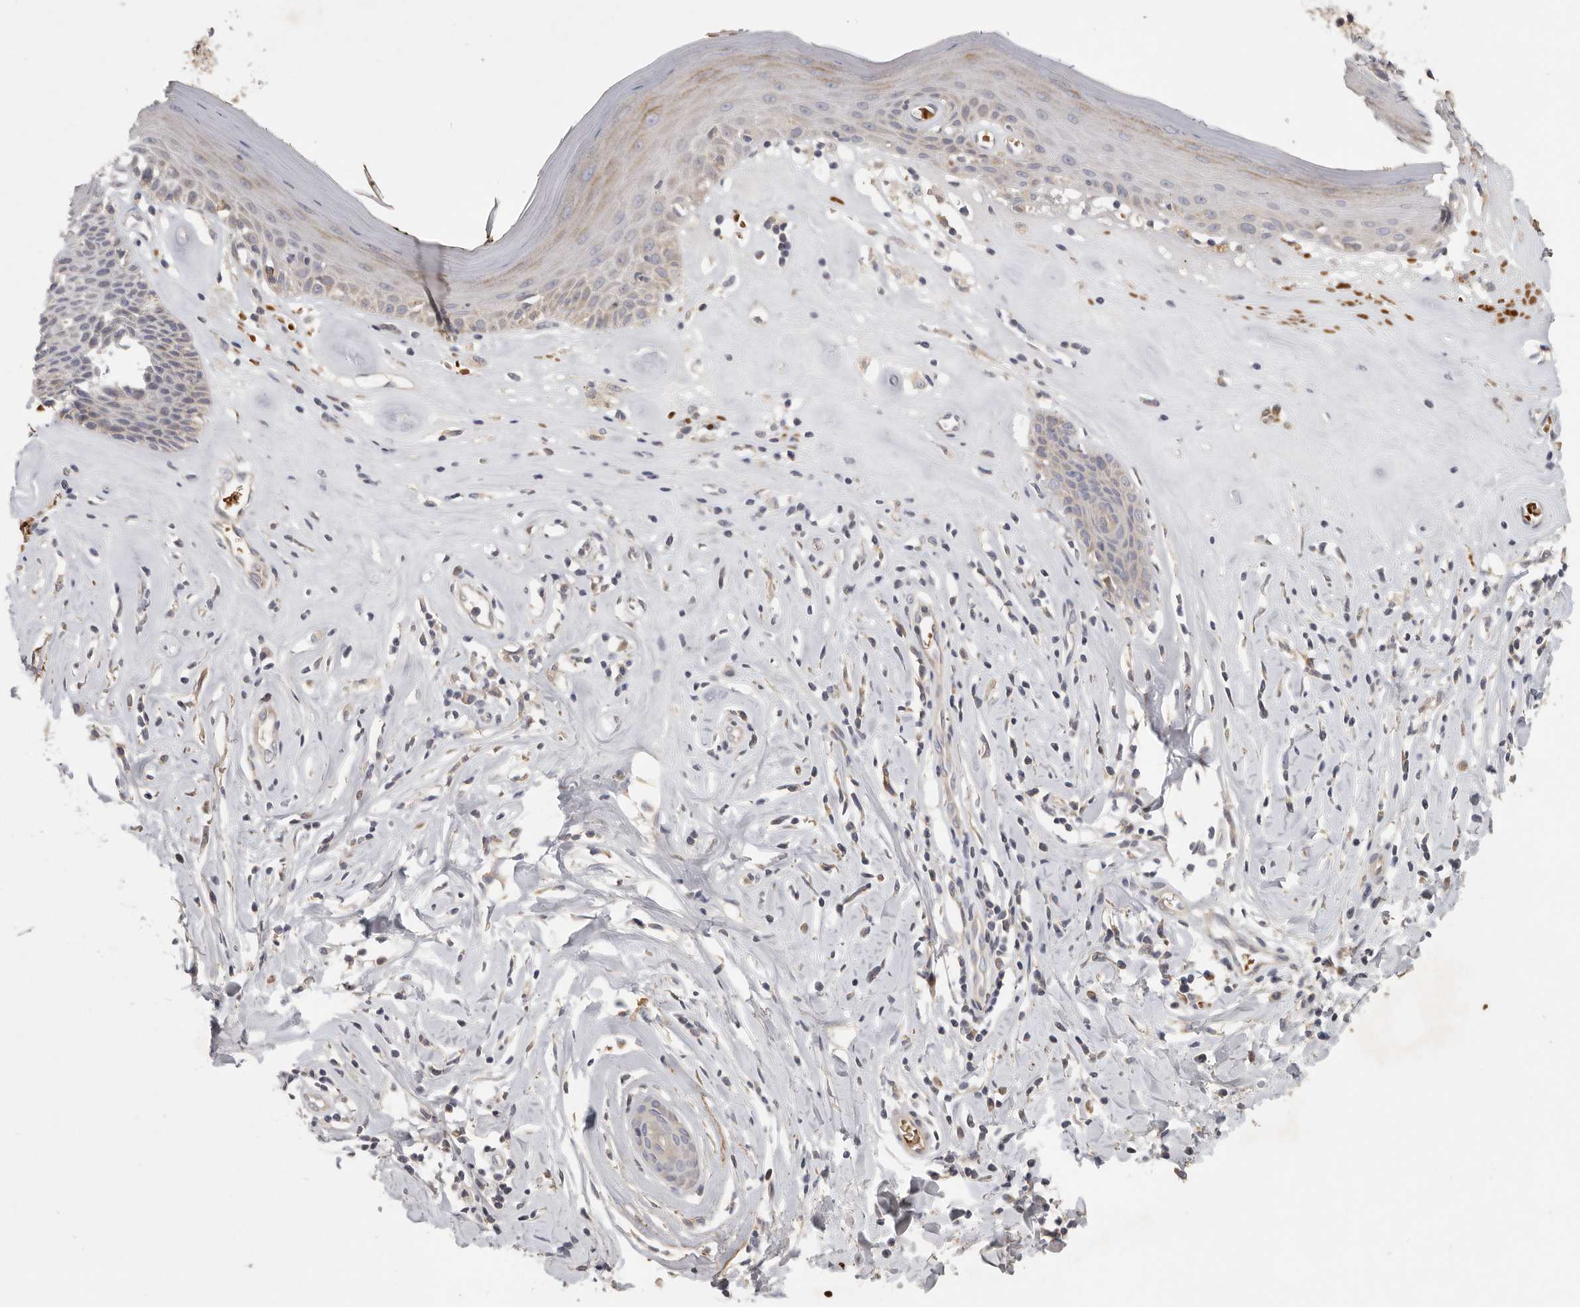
{"staining": {"intensity": "moderate", "quantity": "<25%", "location": "cytoplasmic/membranous"}, "tissue": "skin", "cell_type": "Epidermal cells", "image_type": "normal", "snomed": [{"axis": "morphology", "description": "Normal tissue, NOS"}, {"axis": "morphology", "description": "Inflammation, NOS"}, {"axis": "topography", "description": "Vulva"}], "caption": "Moderate cytoplasmic/membranous protein staining is seen in about <25% of epidermal cells in skin.", "gene": "CFAP298", "patient": {"sex": "female", "age": 84}}